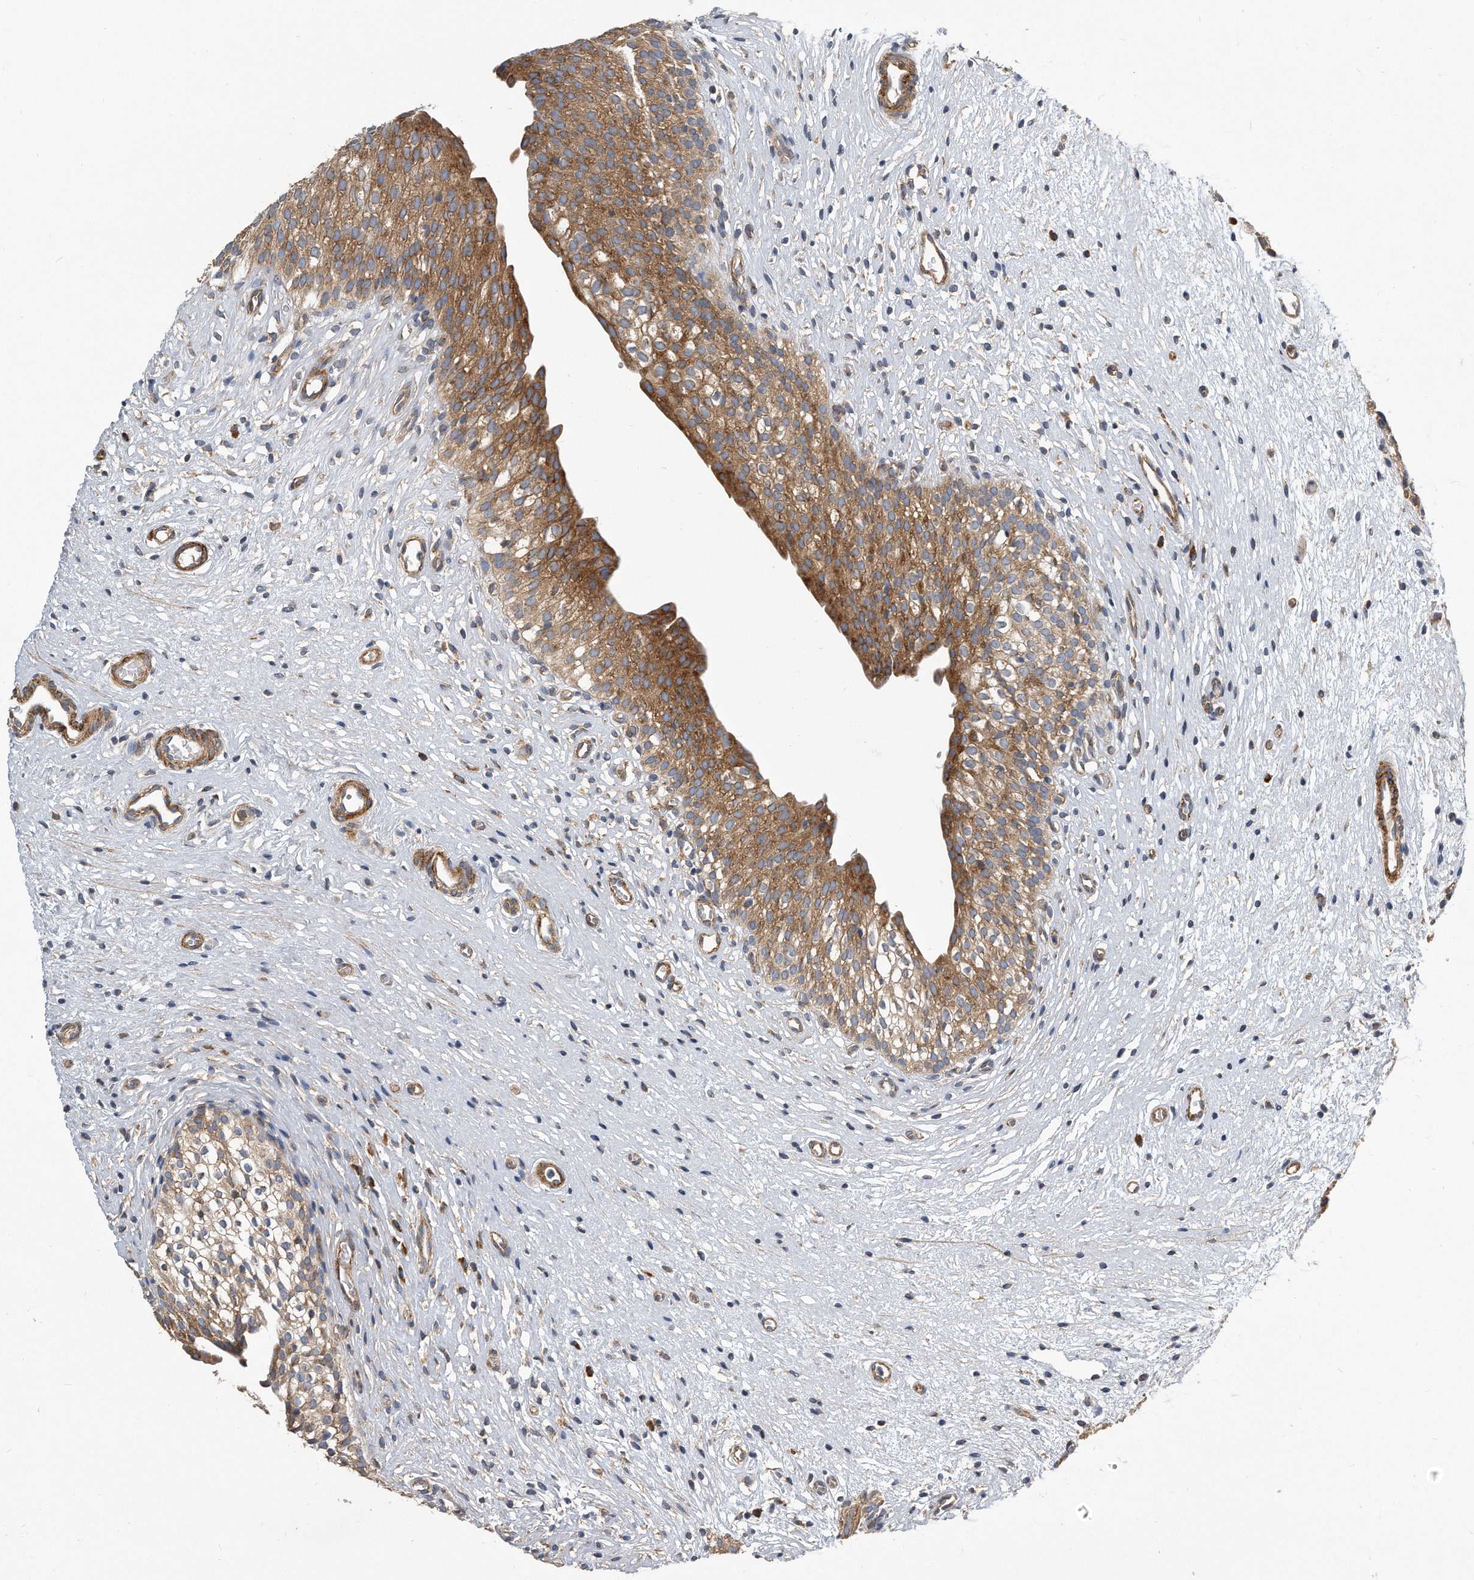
{"staining": {"intensity": "moderate", "quantity": ">75%", "location": "cytoplasmic/membranous"}, "tissue": "urinary bladder", "cell_type": "Urothelial cells", "image_type": "normal", "snomed": [{"axis": "morphology", "description": "Normal tissue, NOS"}, {"axis": "topography", "description": "Urinary bladder"}], "caption": "Urothelial cells exhibit moderate cytoplasmic/membranous staining in approximately >75% of cells in benign urinary bladder. (DAB (3,3'-diaminobenzidine) IHC with brightfield microscopy, high magnification).", "gene": "EIF2B4", "patient": {"sex": "male", "age": 1}}